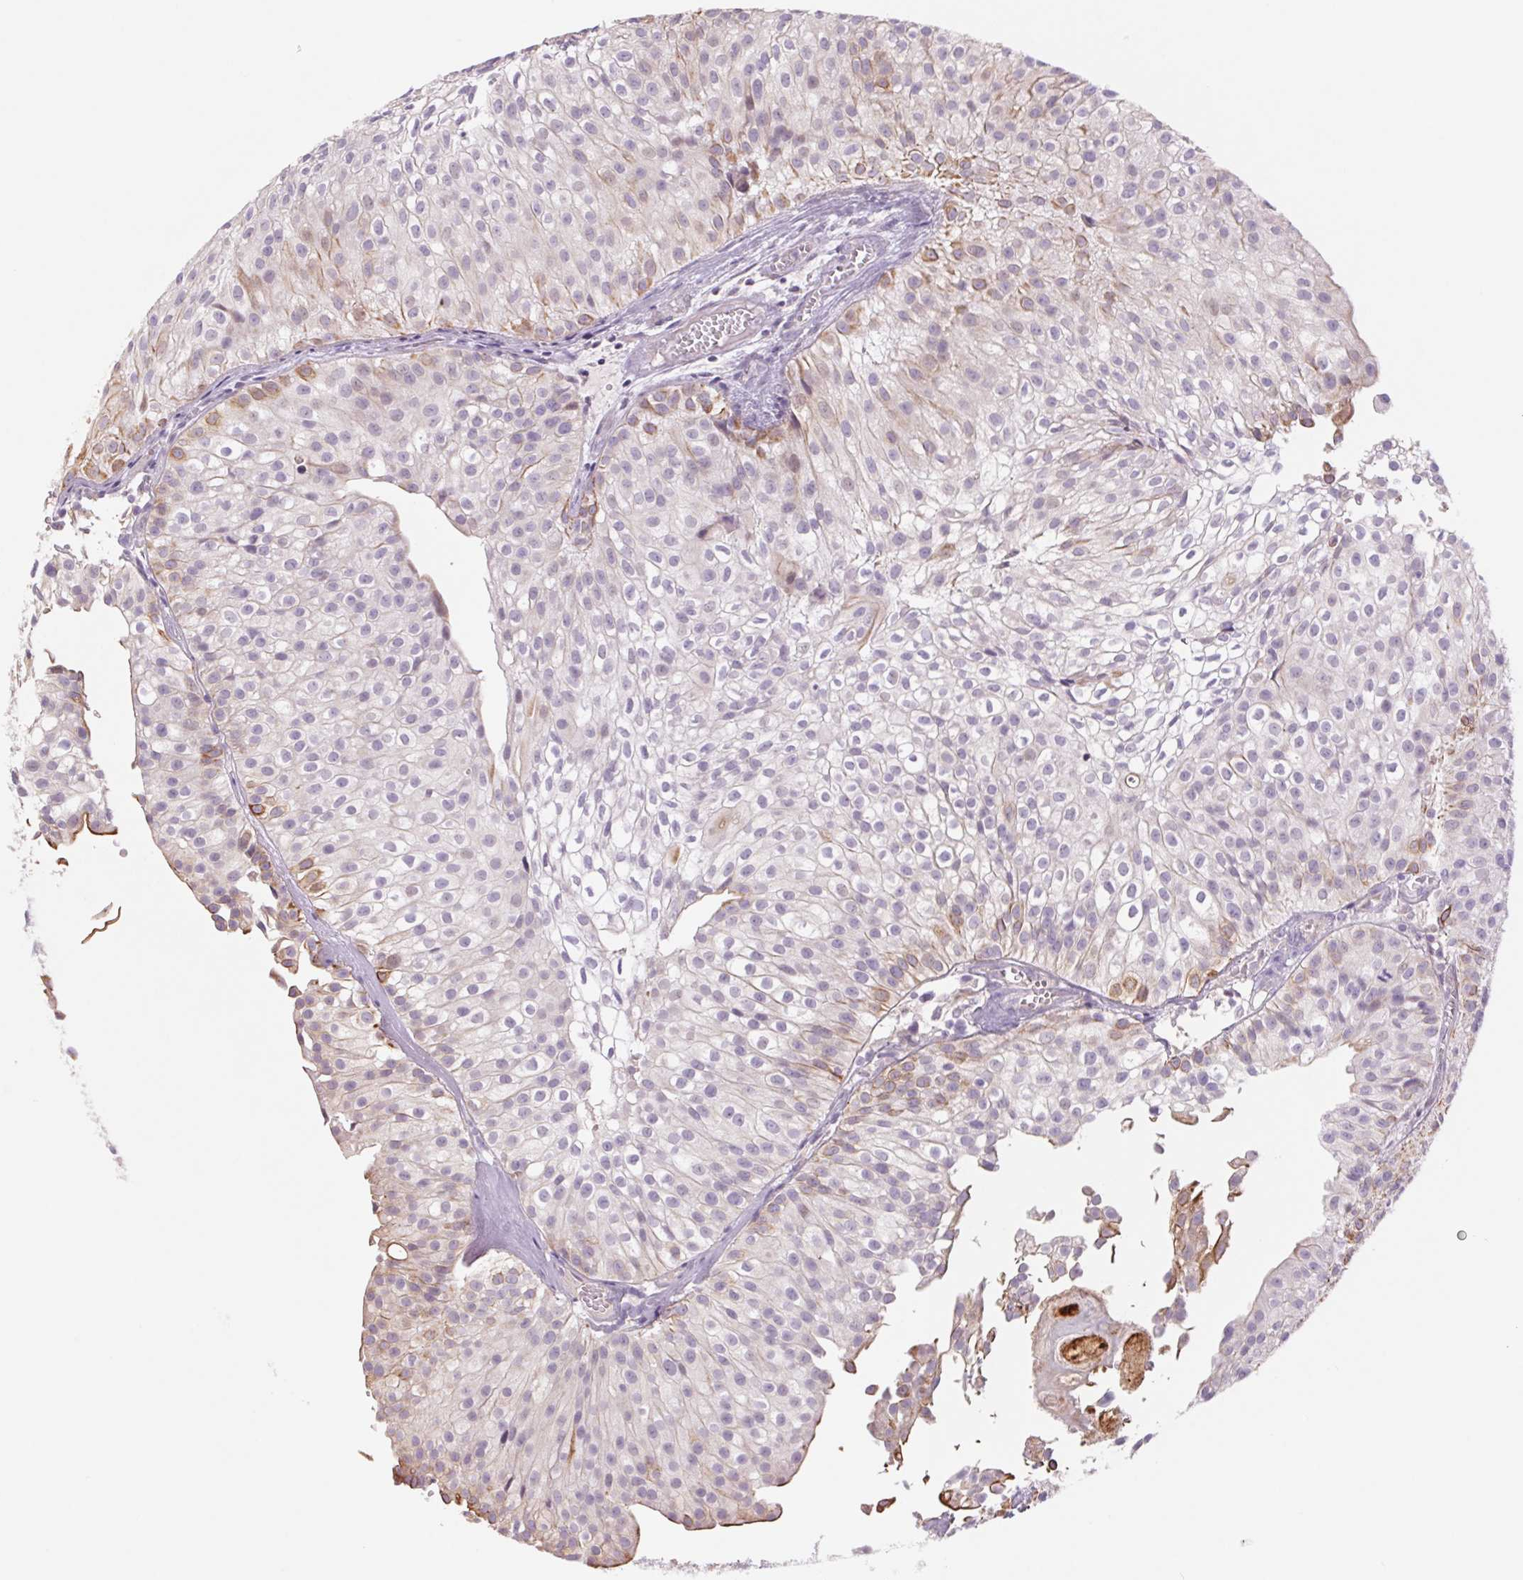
{"staining": {"intensity": "weak", "quantity": "<25%", "location": "cytoplasmic/membranous"}, "tissue": "urothelial cancer", "cell_type": "Tumor cells", "image_type": "cancer", "snomed": [{"axis": "morphology", "description": "Urothelial carcinoma, Low grade"}, {"axis": "topography", "description": "Urinary bladder"}], "caption": "A photomicrograph of human urothelial carcinoma (low-grade) is negative for staining in tumor cells.", "gene": "KRT1", "patient": {"sex": "male", "age": 70}}